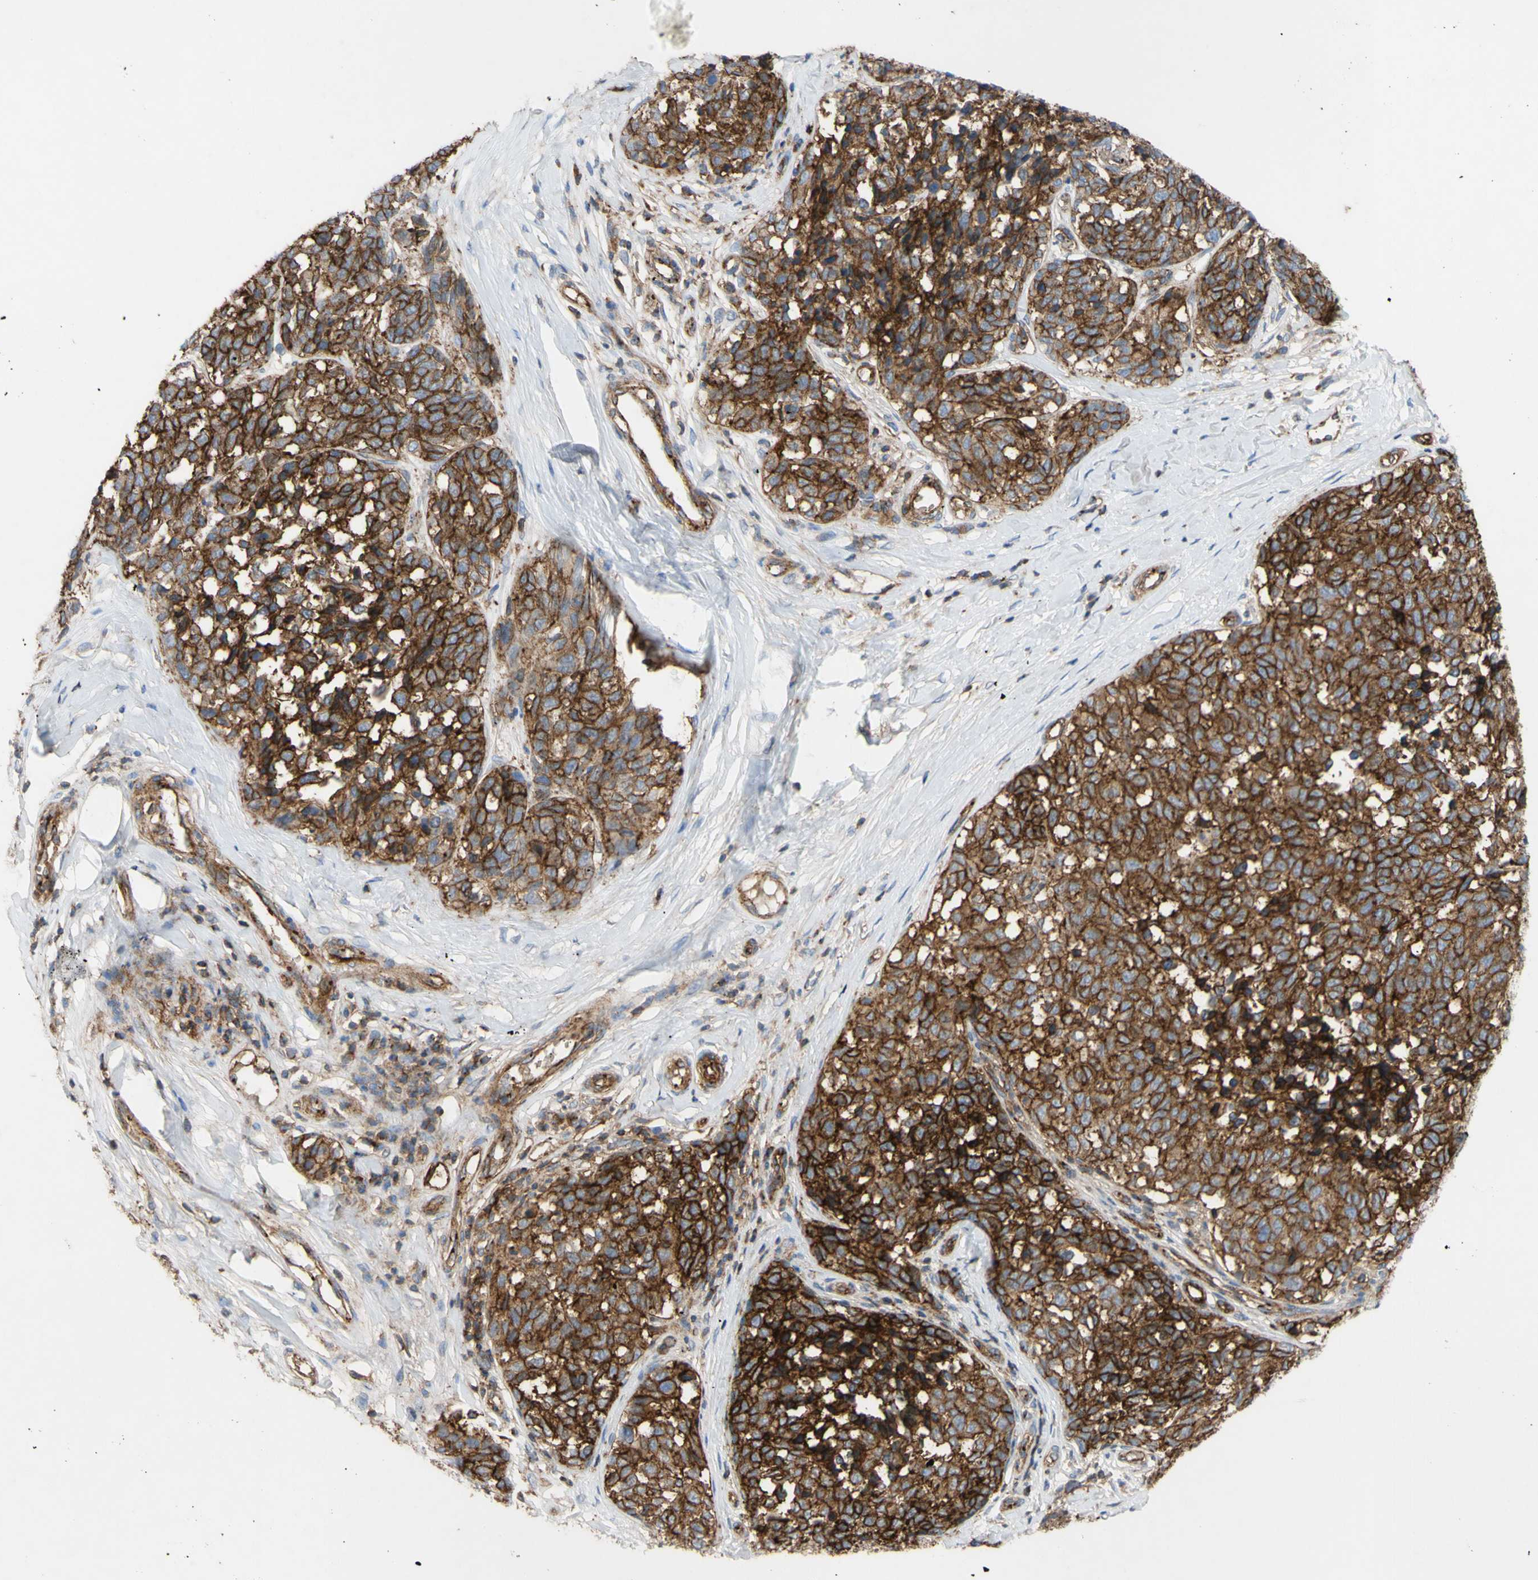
{"staining": {"intensity": "strong", "quantity": ">75%", "location": "cytoplasmic/membranous"}, "tissue": "melanoma", "cell_type": "Tumor cells", "image_type": "cancer", "snomed": [{"axis": "morphology", "description": "Malignant melanoma, NOS"}, {"axis": "topography", "description": "Skin"}], "caption": "Immunohistochemistry (IHC) of human malignant melanoma demonstrates high levels of strong cytoplasmic/membranous staining in about >75% of tumor cells.", "gene": "ATP2A3", "patient": {"sex": "female", "age": 64}}